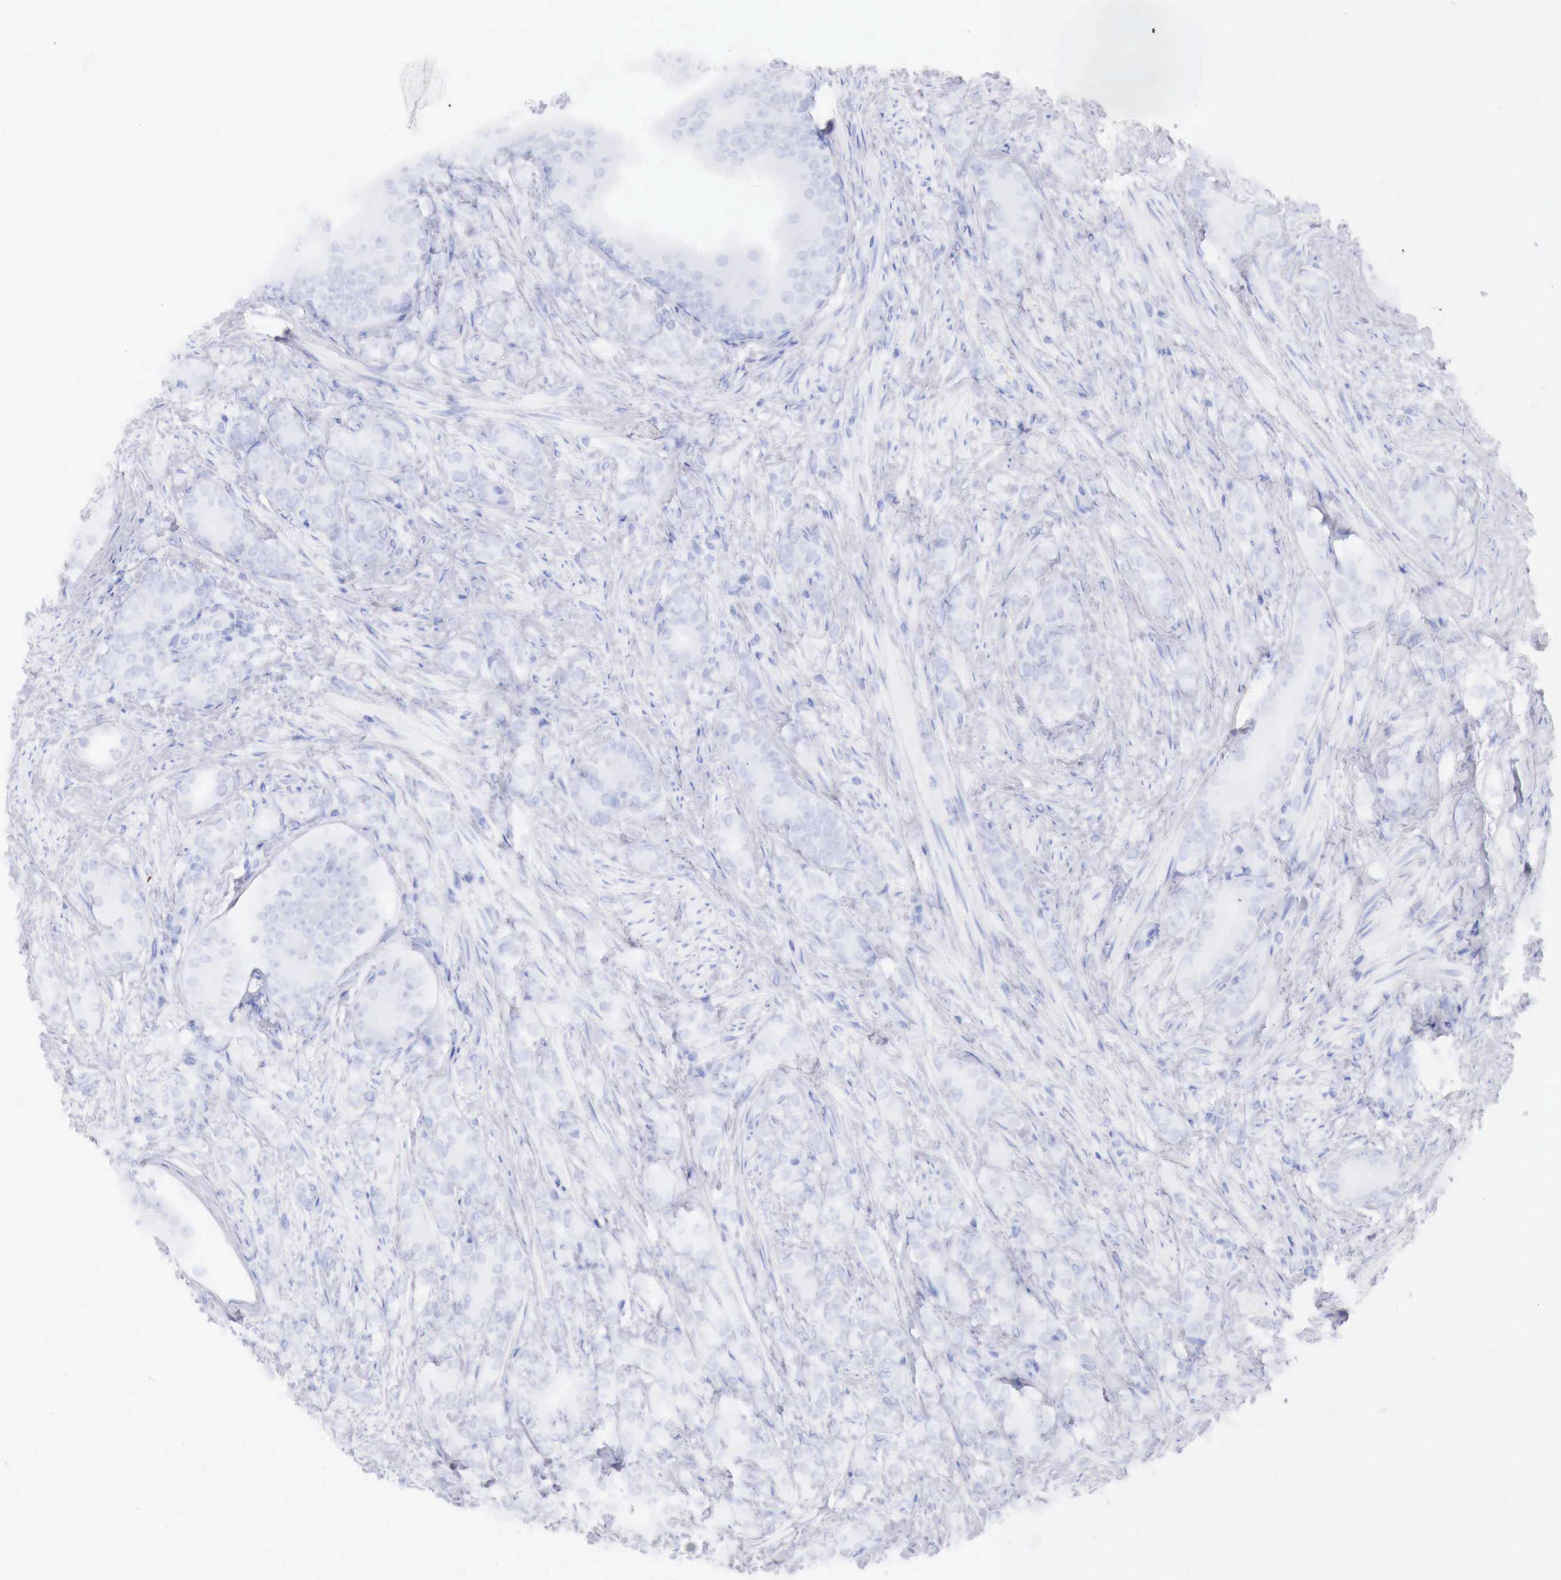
{"staining": {"intensity": "negative", "quantity": "none", "location": "none"}, "tissue": "prostate cancer", "cell_type": "Tumor cells", "image_type": "cancer", "snomed": [{"axis": "morphology", "description": "Adenocarcinoma, Medium grade"}, {"axis": "topography", "description": "Prostate"}], "caption": "Immunohistochemical staining of medium-grade adenocarcinoma (prostate) shows no significant expression in tumor cells.", "gene": "INHA", "patient": {"sex": "male", "age": 59}}